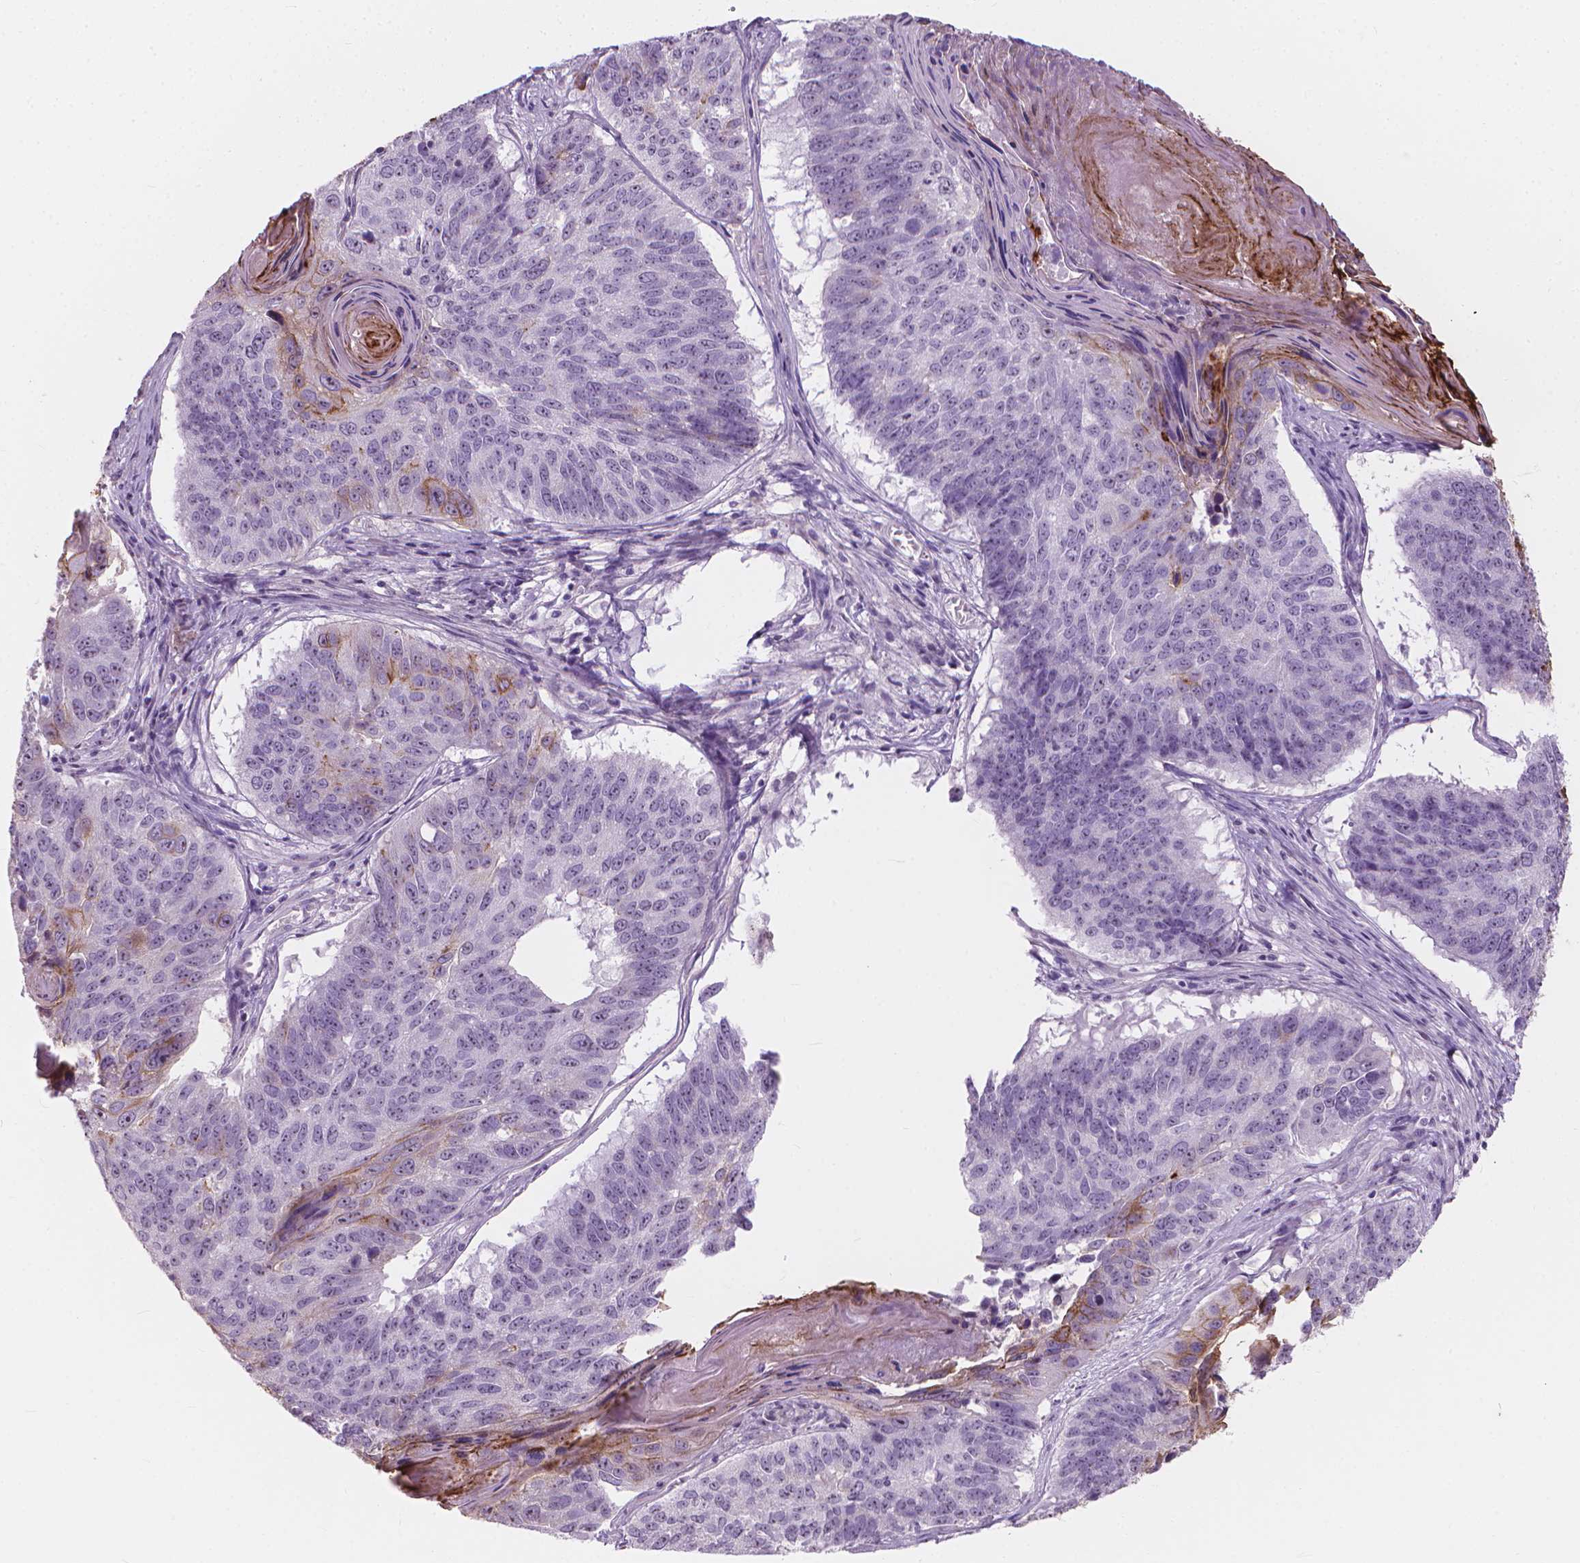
{"staining": {"intensity": "negative", "quantity": "none", "location": "none"}, "tissue": "lung cancer", "cell_type": "Tumor cells", "image_type": "cancer", "snomed": [{"axis": "morphology", "description": "Squamous cell carcinoma, NOS"}, {"axis": "topography", "description": "Lung"}], "caption": "The micrograph displays no significant positivity in tumor cells of lung squamous cell carcinoma.", "gene": "GPRC5A", "patient": {"sex": "male", "age": 73}}